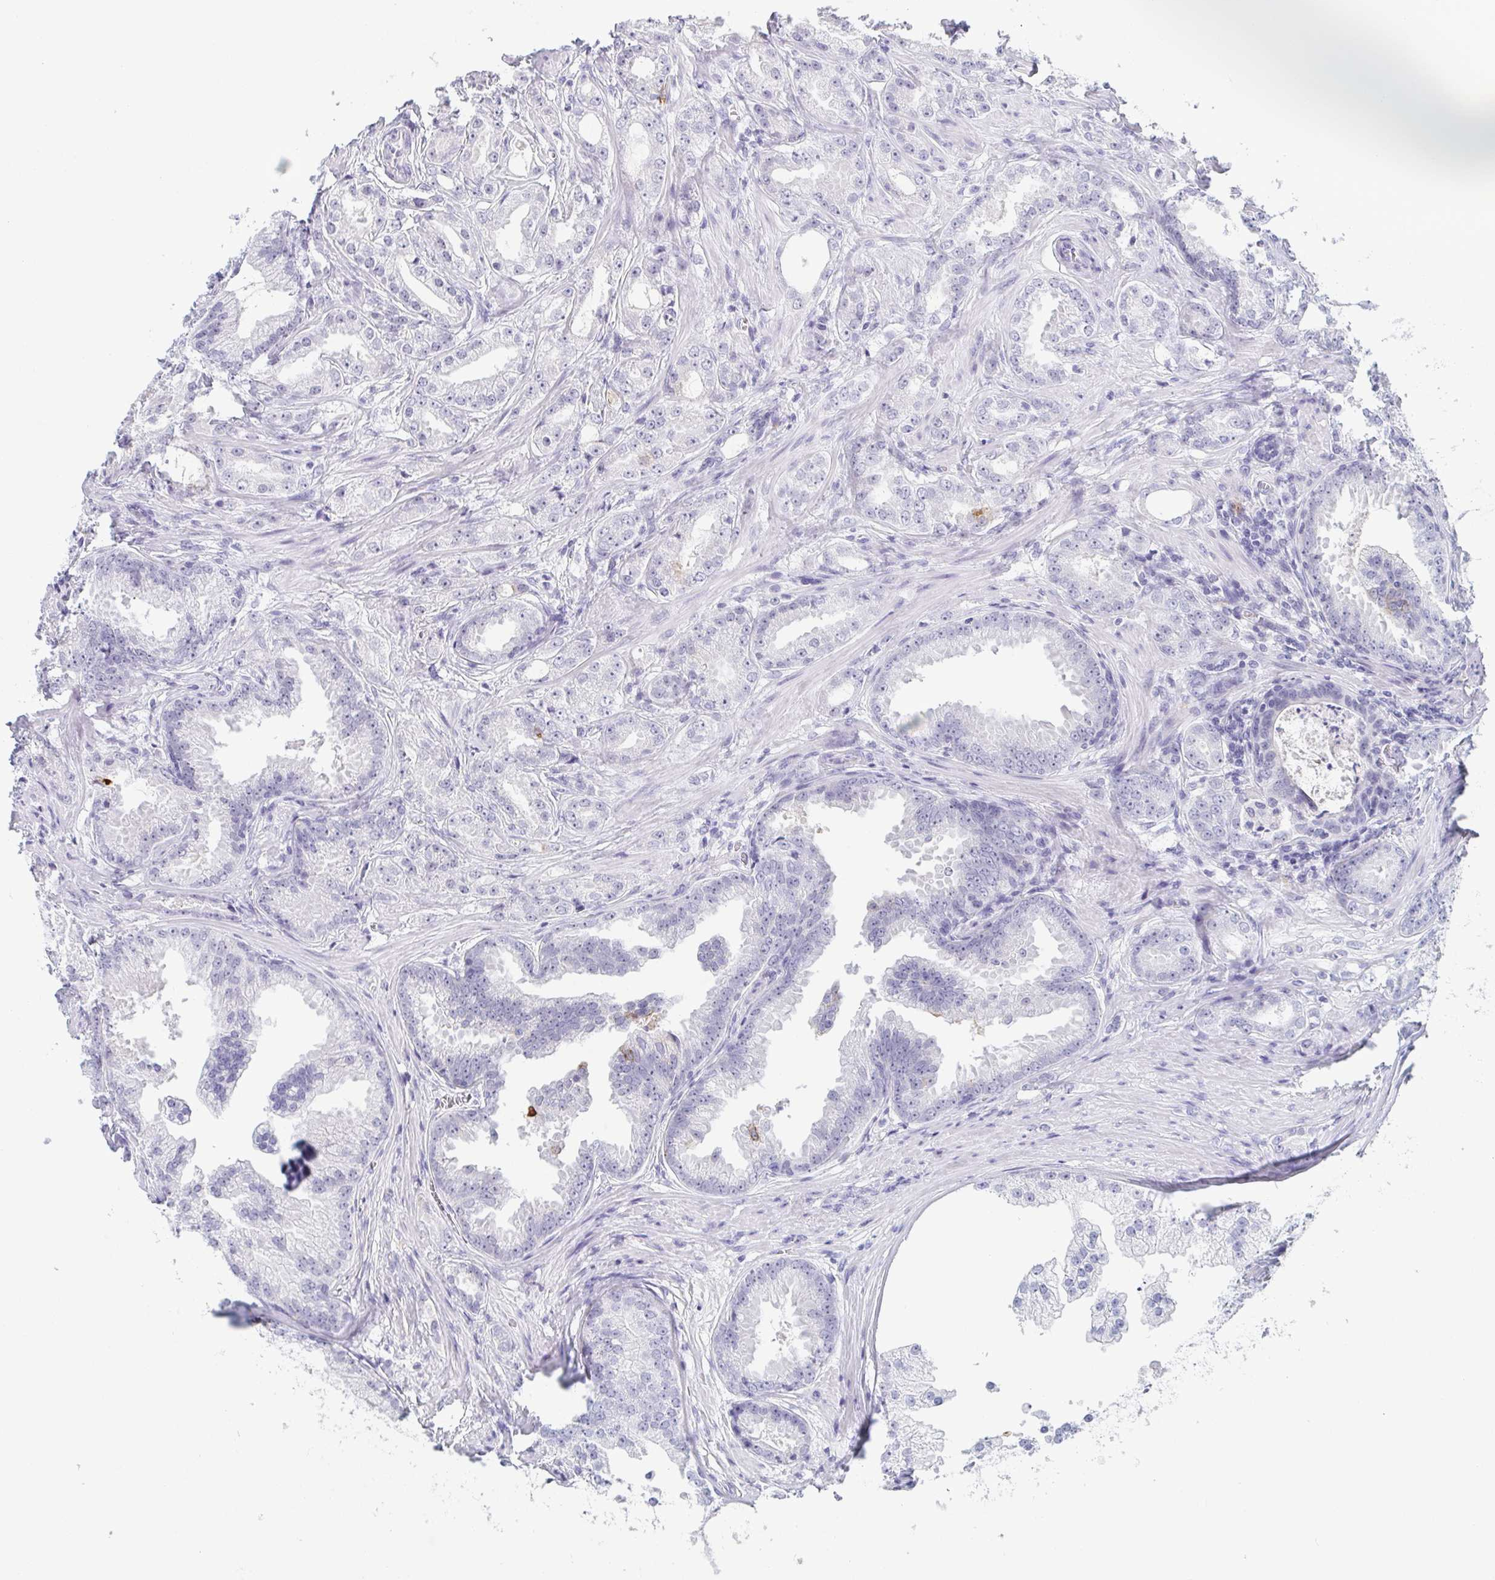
{"staining": {"intensity": "negative", "quantity": "none", "location": "none"}, "tissue": "prostate cancer", "cell_type": "Tumor cells", "image_type": "cancer", "snomed": [{"axis": "morphology", "description": "Adenocarcinoma, Low grade"}, {"axis": "topography", "description": "Prostate"}], "caption": "A photomicrograph of adenocarcinoma (low-grade) (prostate) stained for a protein shows no brown staining in tumor cells.", "gene": "REG4", "patient": {"sex": "male", "age": 65}}